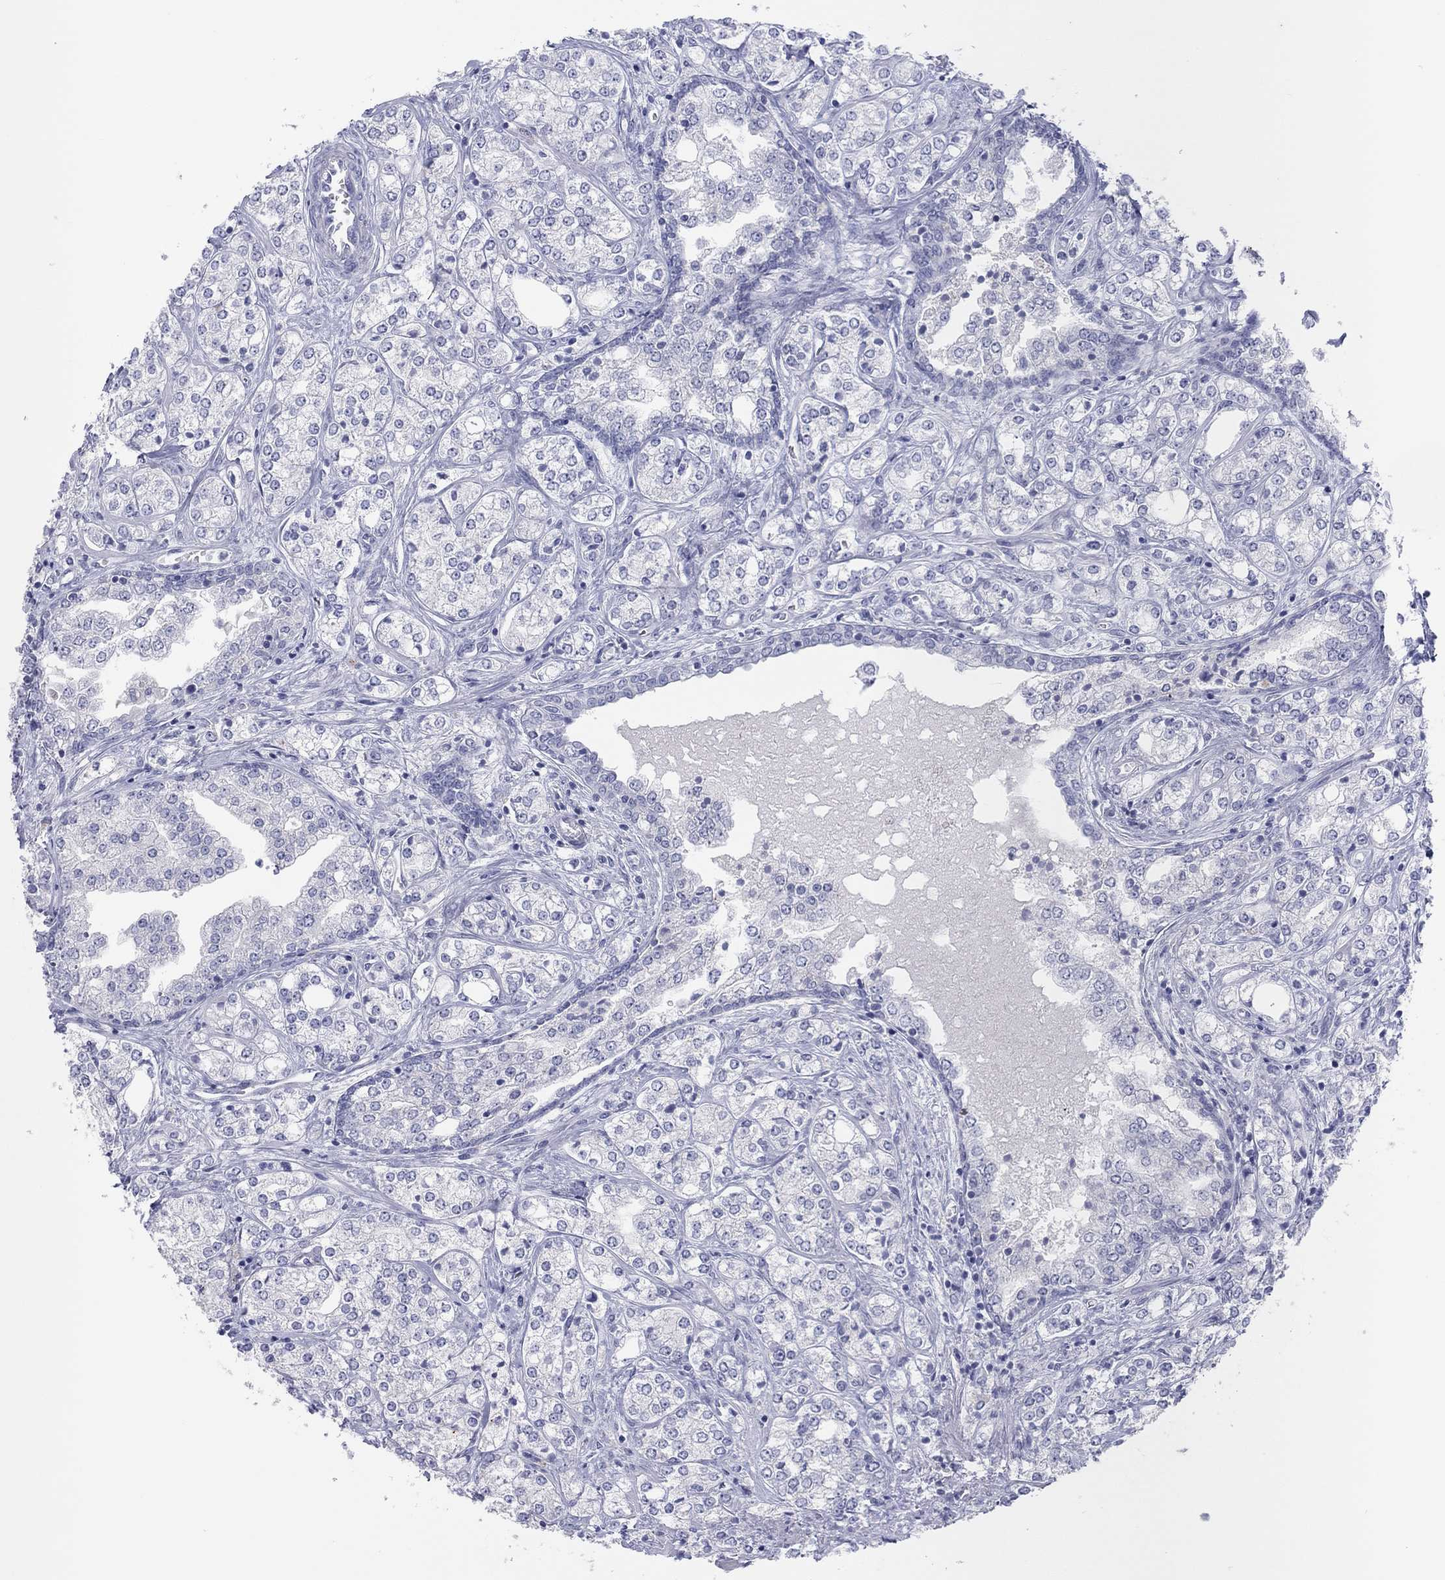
{"staining": {"intensity": "negative", "quantity": "none", "location": "none"}, "tissue": "prostate cancer", "cell_type": "Tumor cells", "image_type": "cancer", "snomed": [{"axis": "morphology", "description": "Adenocarcinoma, NOS"}, {"axis": "topography", "description": "Prostate and seminal vesicle, NOS"}, {"axis": "topography", "description": "Prostate"}], "caption": "The histopathology image shows no staining of tumor cells in prostate cancer (adenocarcinoma).", "gene": "CPNE6", "patient": {"sex": "male", "age": 62}}